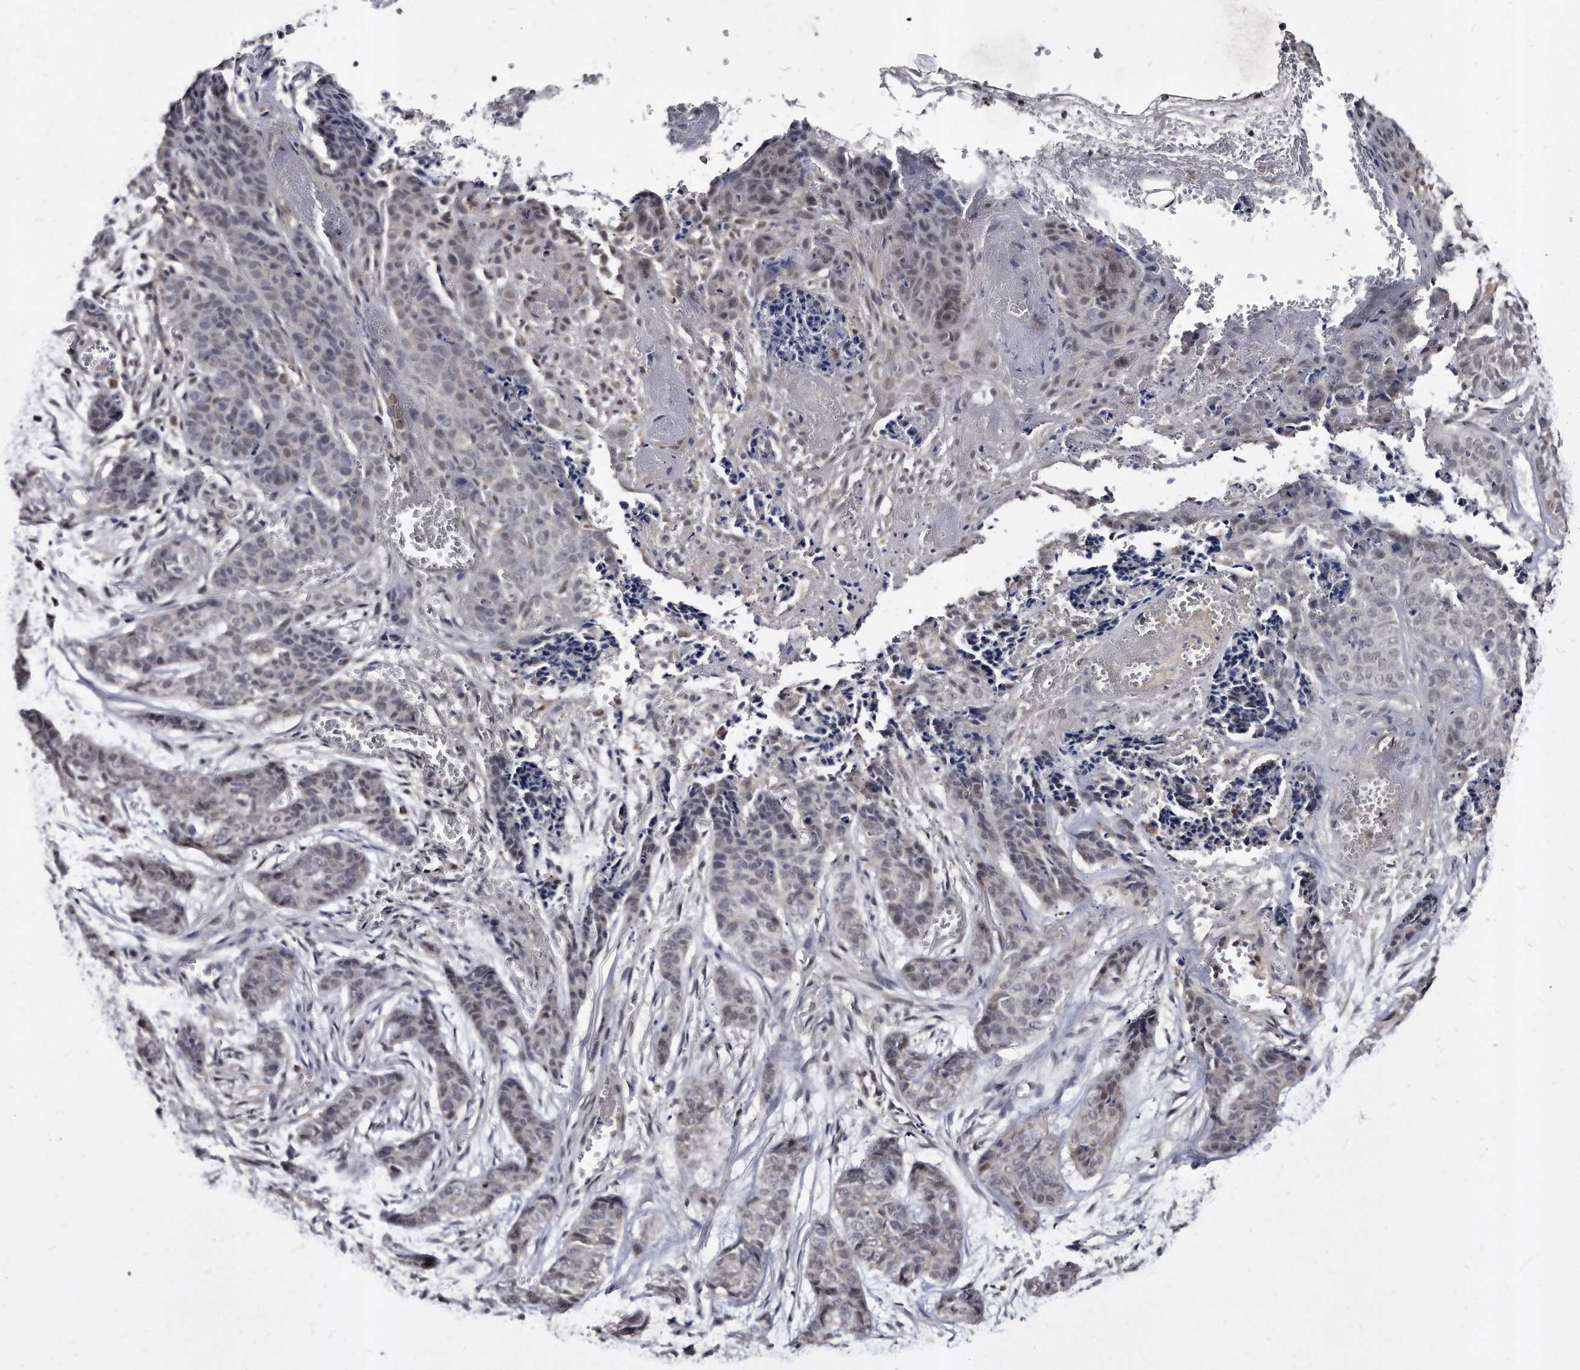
{"staining": {"intensity": "negative", "quantity": "none", "location": "none"}, "tissue": "skin cancer", "cell_type": "Tumor cells", "image_type": "cancer", "snomed": [{"axis": "morphology", "description": "Basal cell carcinoma"}, {"axis": "topography", "description": "Skin"}], "caption": "DAB (3,3'-diaminobenzidine) immunohistochemical staining of human basal cell carcinoma (skin) shows no significant expression in tumor cells. (DAB immunohistochemistry (IHC), high magnification).", "gene": "KLHDC3", "patient": {"sex": "female", "age": 64}}